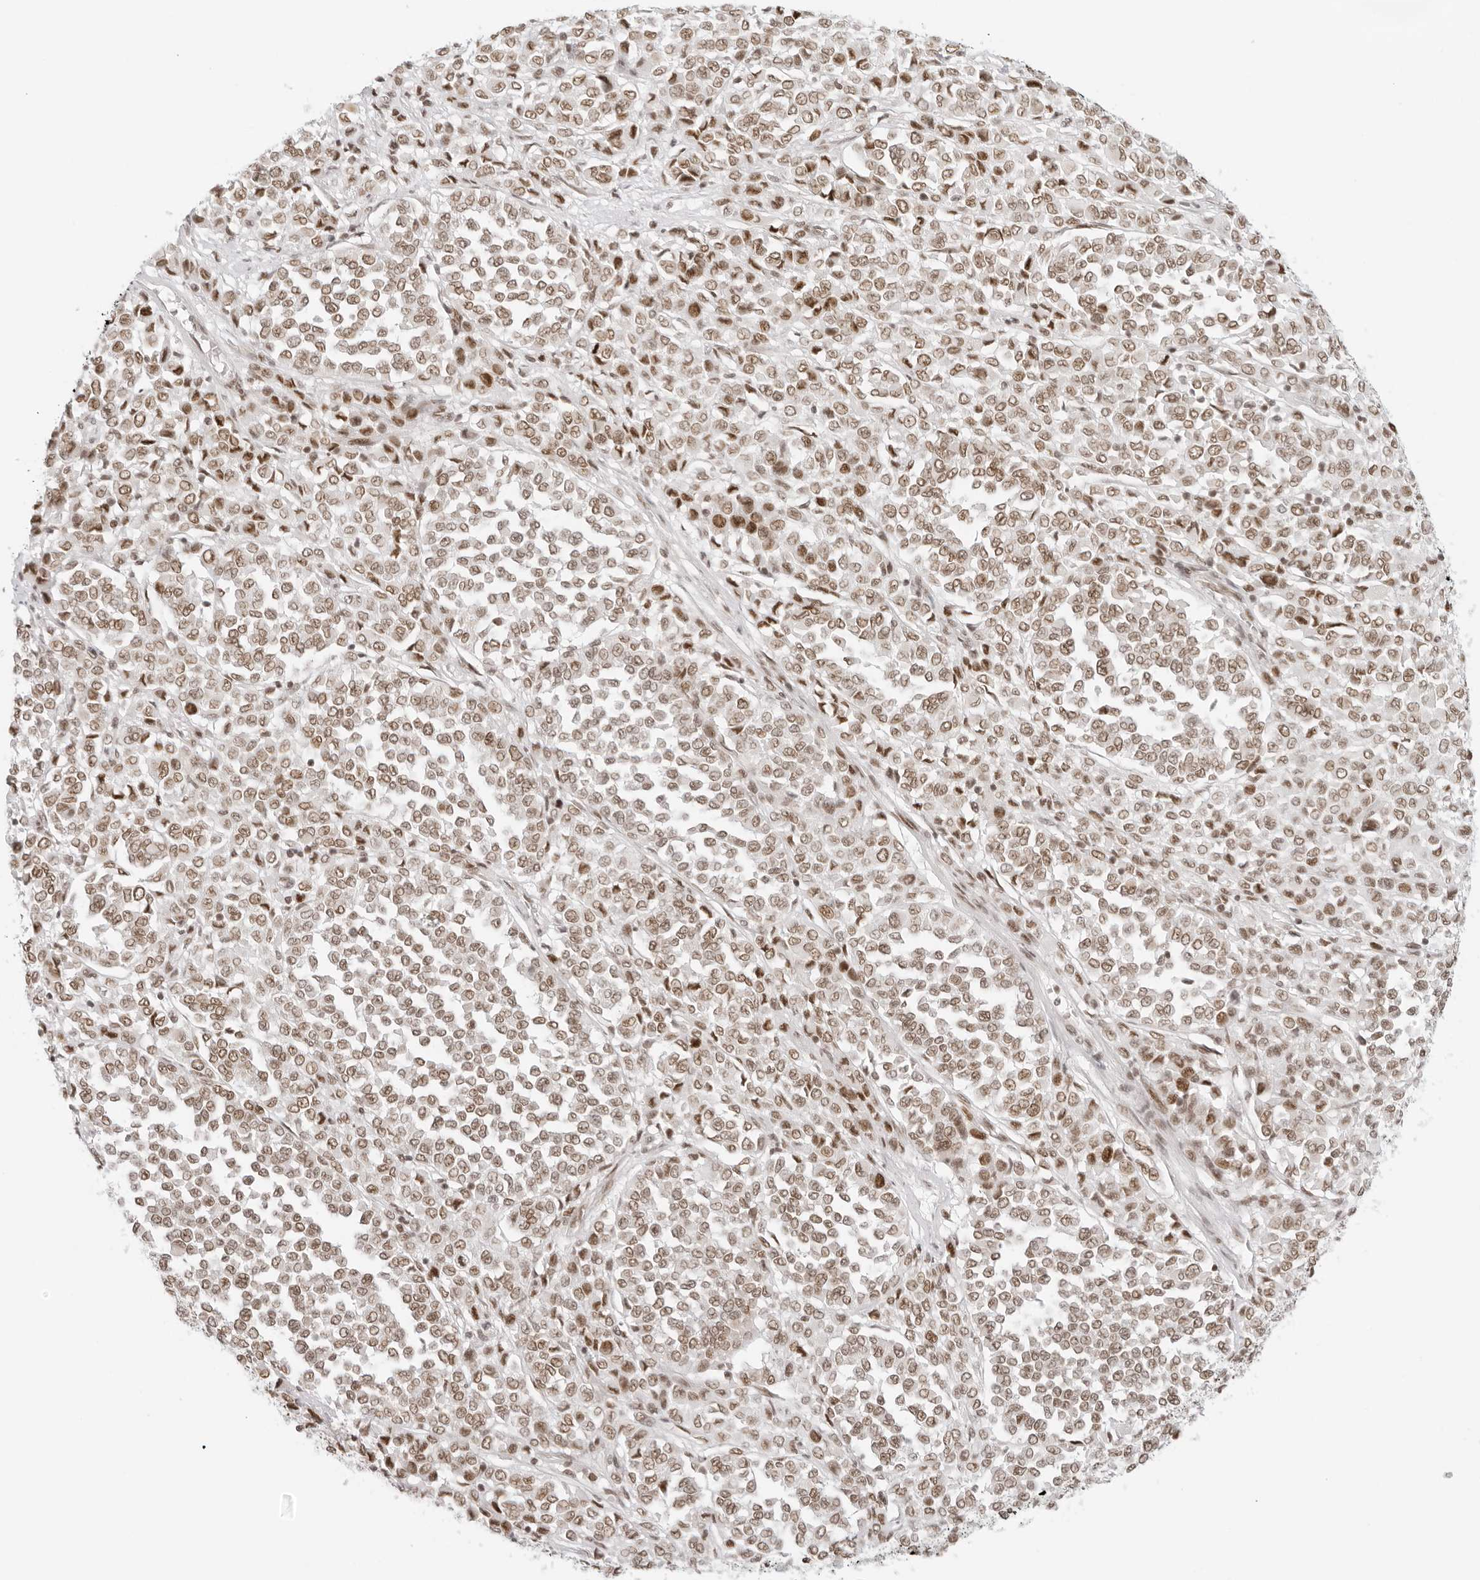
{"staining": {"intensity": "moderate", "quantity": ">75%", "location": "nuclear"}, "tissue": "melanoma", "cell_type": "Tumor cells", "image_type": "cancer", "snomed": [{"axis": "morphology", "description": "Malignant melanoma, Metastatic site"}, {"axis": "topography", "description": "Pancreas"}], "caption": "This is an image of immunohistochemistry (IHC) staining of malignant melanoma (metastatic site), which shows moderate staining in the nuclear of tumor cells.", "gene": "RCC1", "patient": {"sex": "female", "age": 30}}